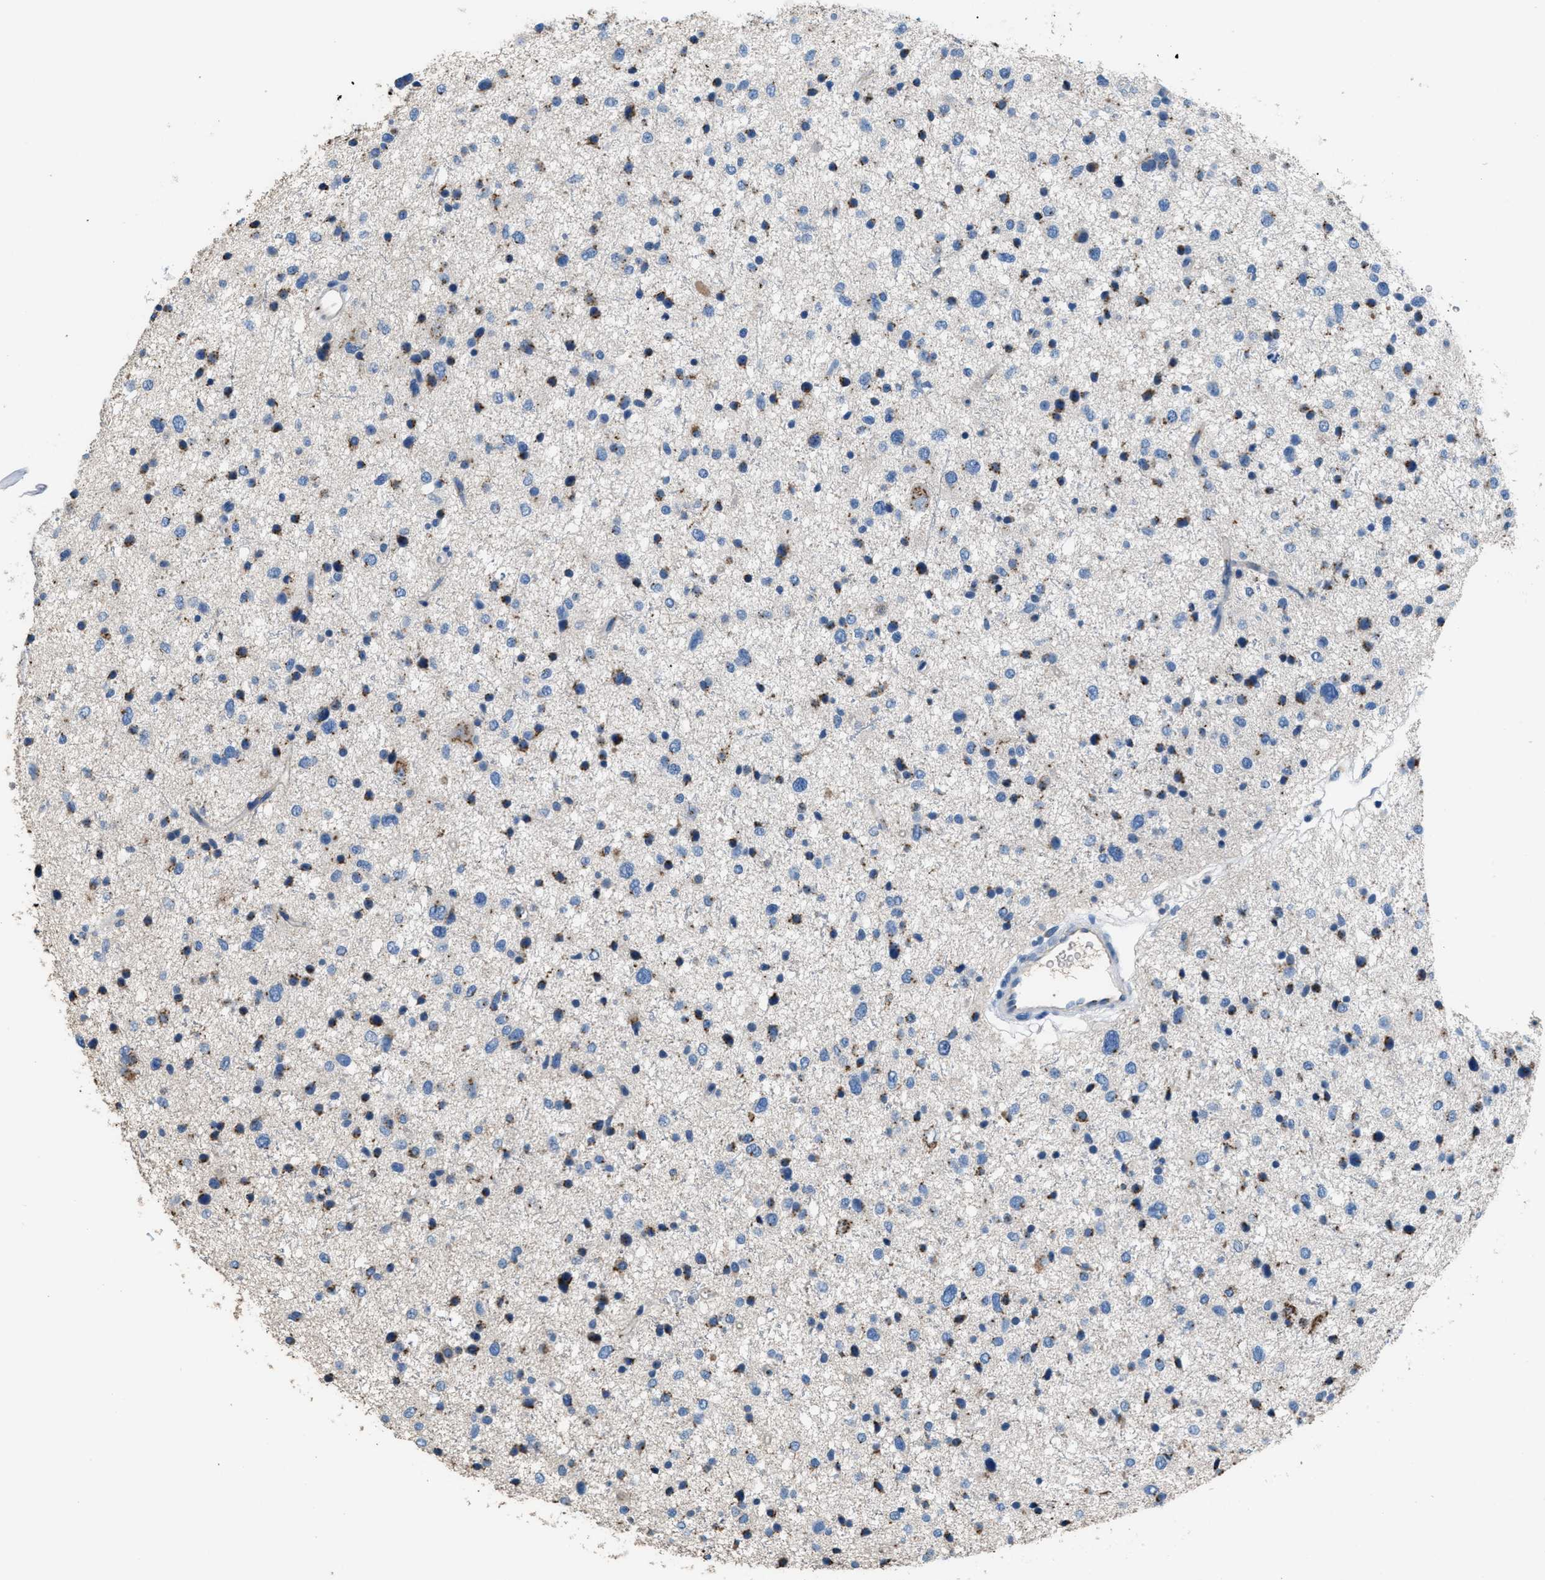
{"staining": {"intensity": "moderate", "quantity": "<25%", "location": "cytoplasmic/membranous"}, "tissue": "glioma", "cell_type": "Tumor cells", "image_type": "cancer", "snomed": [{"axis": "morphology", "description": "Glioma, malignant, Low grade"}, {"axis": "topography", "description": "Brain"}], "caption": "Glioma was stained to show a protein in brown. There is low levels of moderate cytoplasmic/membranous staining in approximately <25% of tumor cells.", "gene": "GOLM1", "patient": {"sex": "female", "age": 37}}